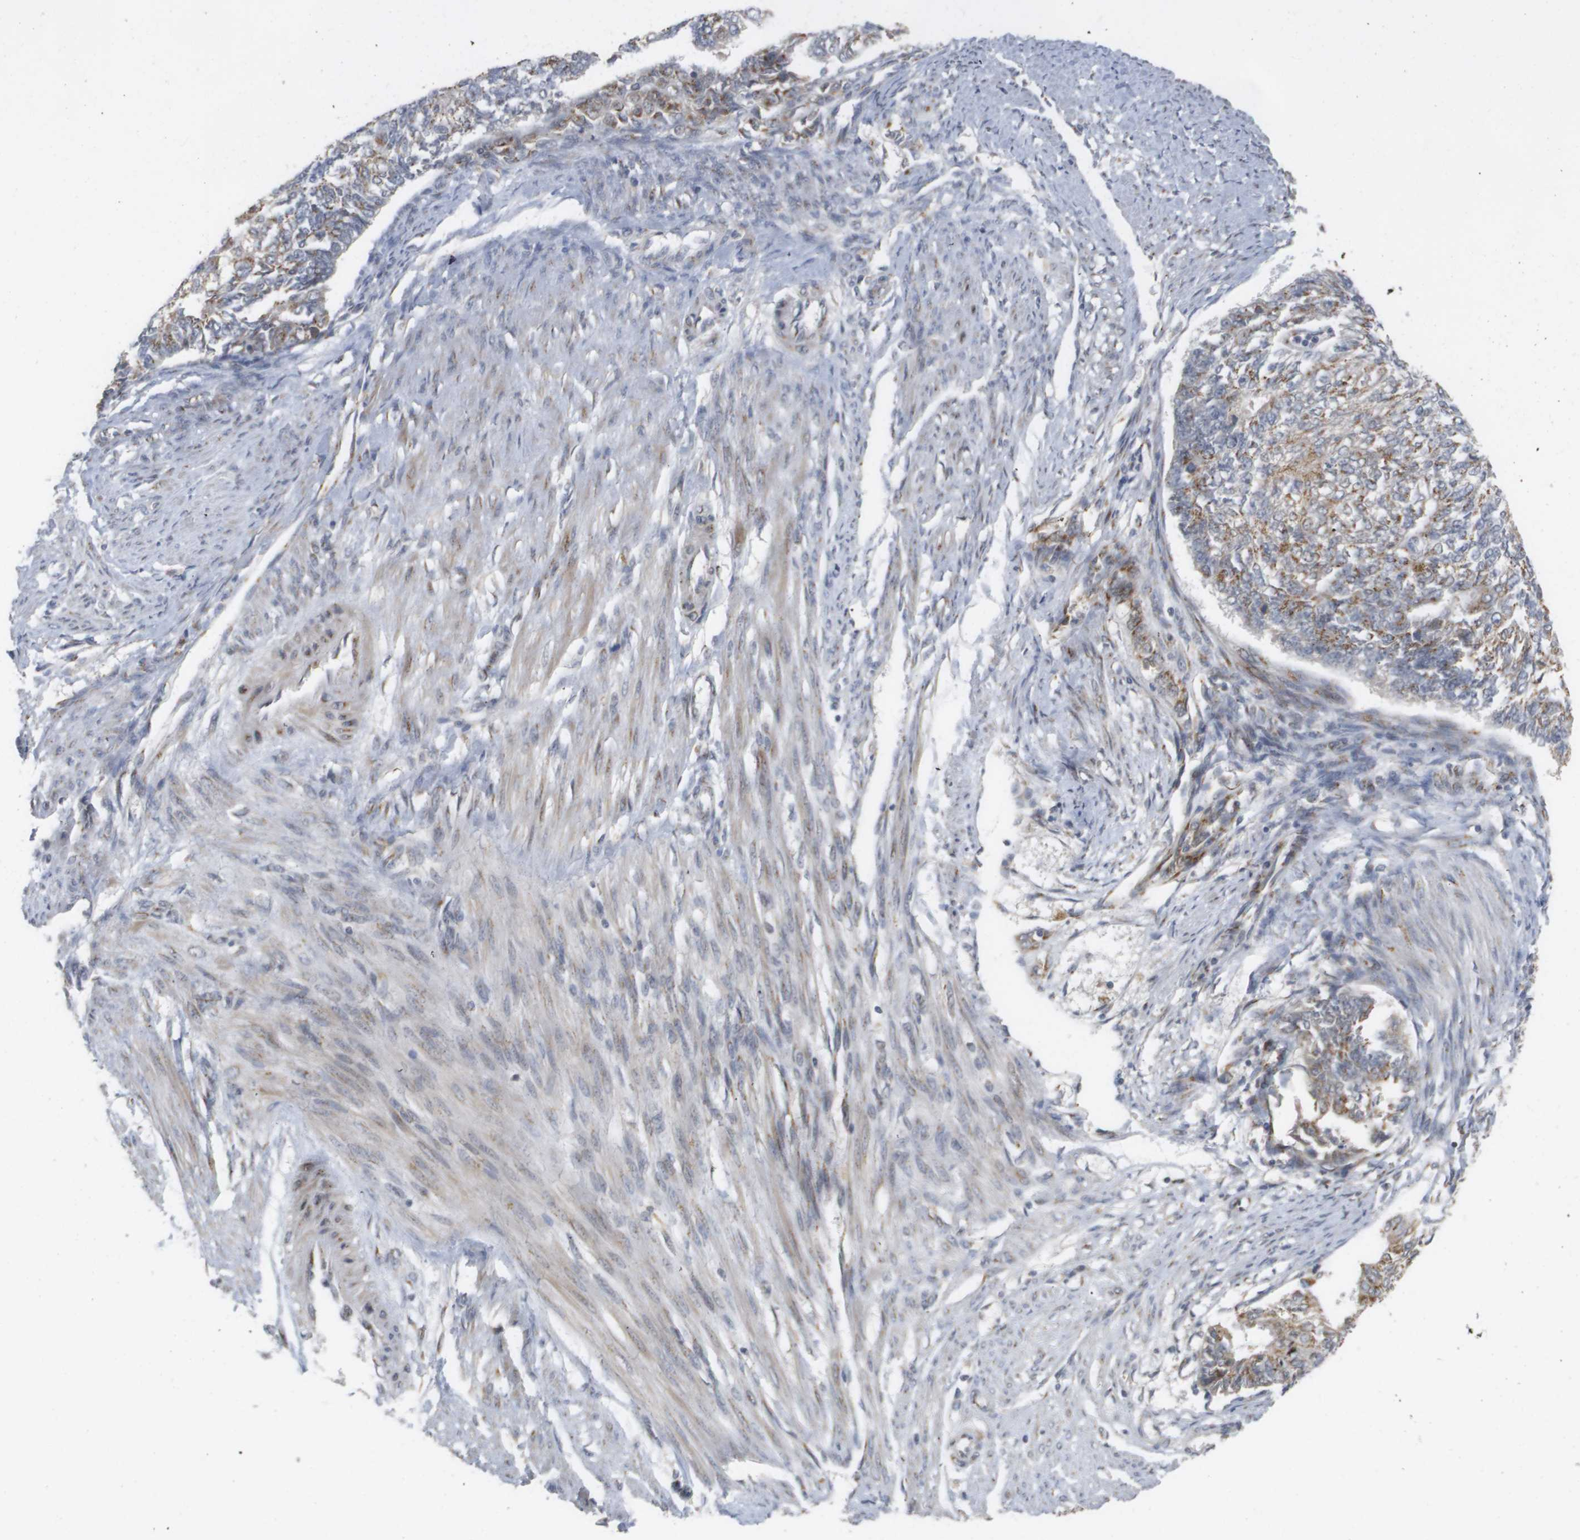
{"staining": {"intensity": "moderate", "quantity": ">75%", "location": "cytoplasmic/membranous"}, "tissue": "endometrial cancer", "cell_type": "Tumor cells", "image_type": "cancer", "snomed": [{"axis": "morphology", "description": "Adenocarcinoma, NOS"}, {"axis": "topography", "description": "Endometrium"}], "caption": "Protein expression analysis of endometrial cancer shows moderate cytoplasmic/membranous staining in approximately >75% of tumor cells.", "gene": "ZFPL1", "patient": {"sex": "female", "age": 32}}